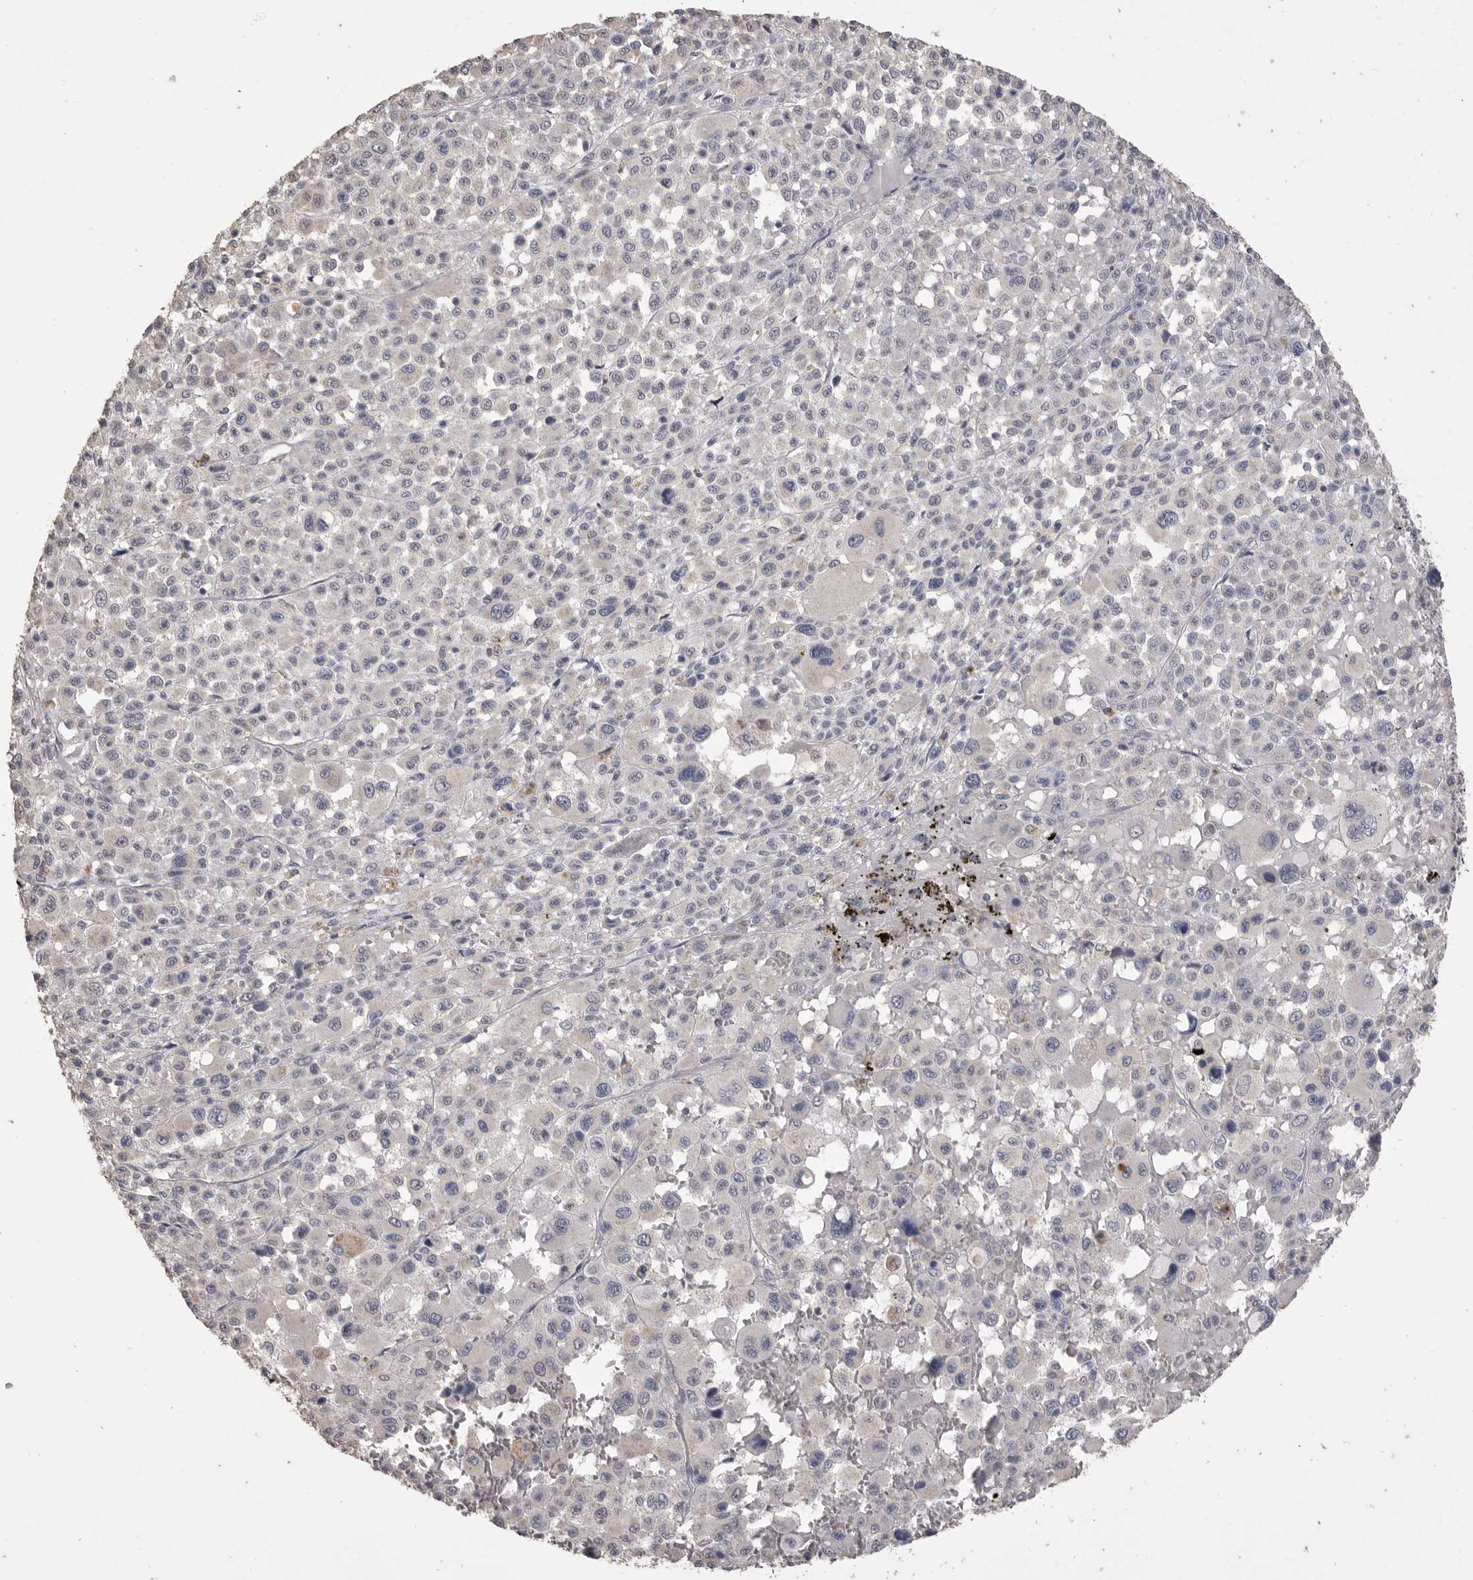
{"staining": {"intensity": "negative", "quantity": "none", "location": "none"}, "tissue": "melanoma", "cell_type": "Tumor cells", "image_type": "cancer", "snomed": [{"axis": "morphology", "description": "Malignant melanoma, Metastatic site"}, {"axis": "topography", "description": "Skin"}], "caption": "Malignant melanoma (metastatic site) was stained to show a protein in brown. There is no significant expression in tumor cells. (DAB (3,3'-diaminobenzidine) IHC visualized using brightfield microscopy, high magnification).", "gene": "MMP7", "patient": {"sex": "female", "age": 74}}